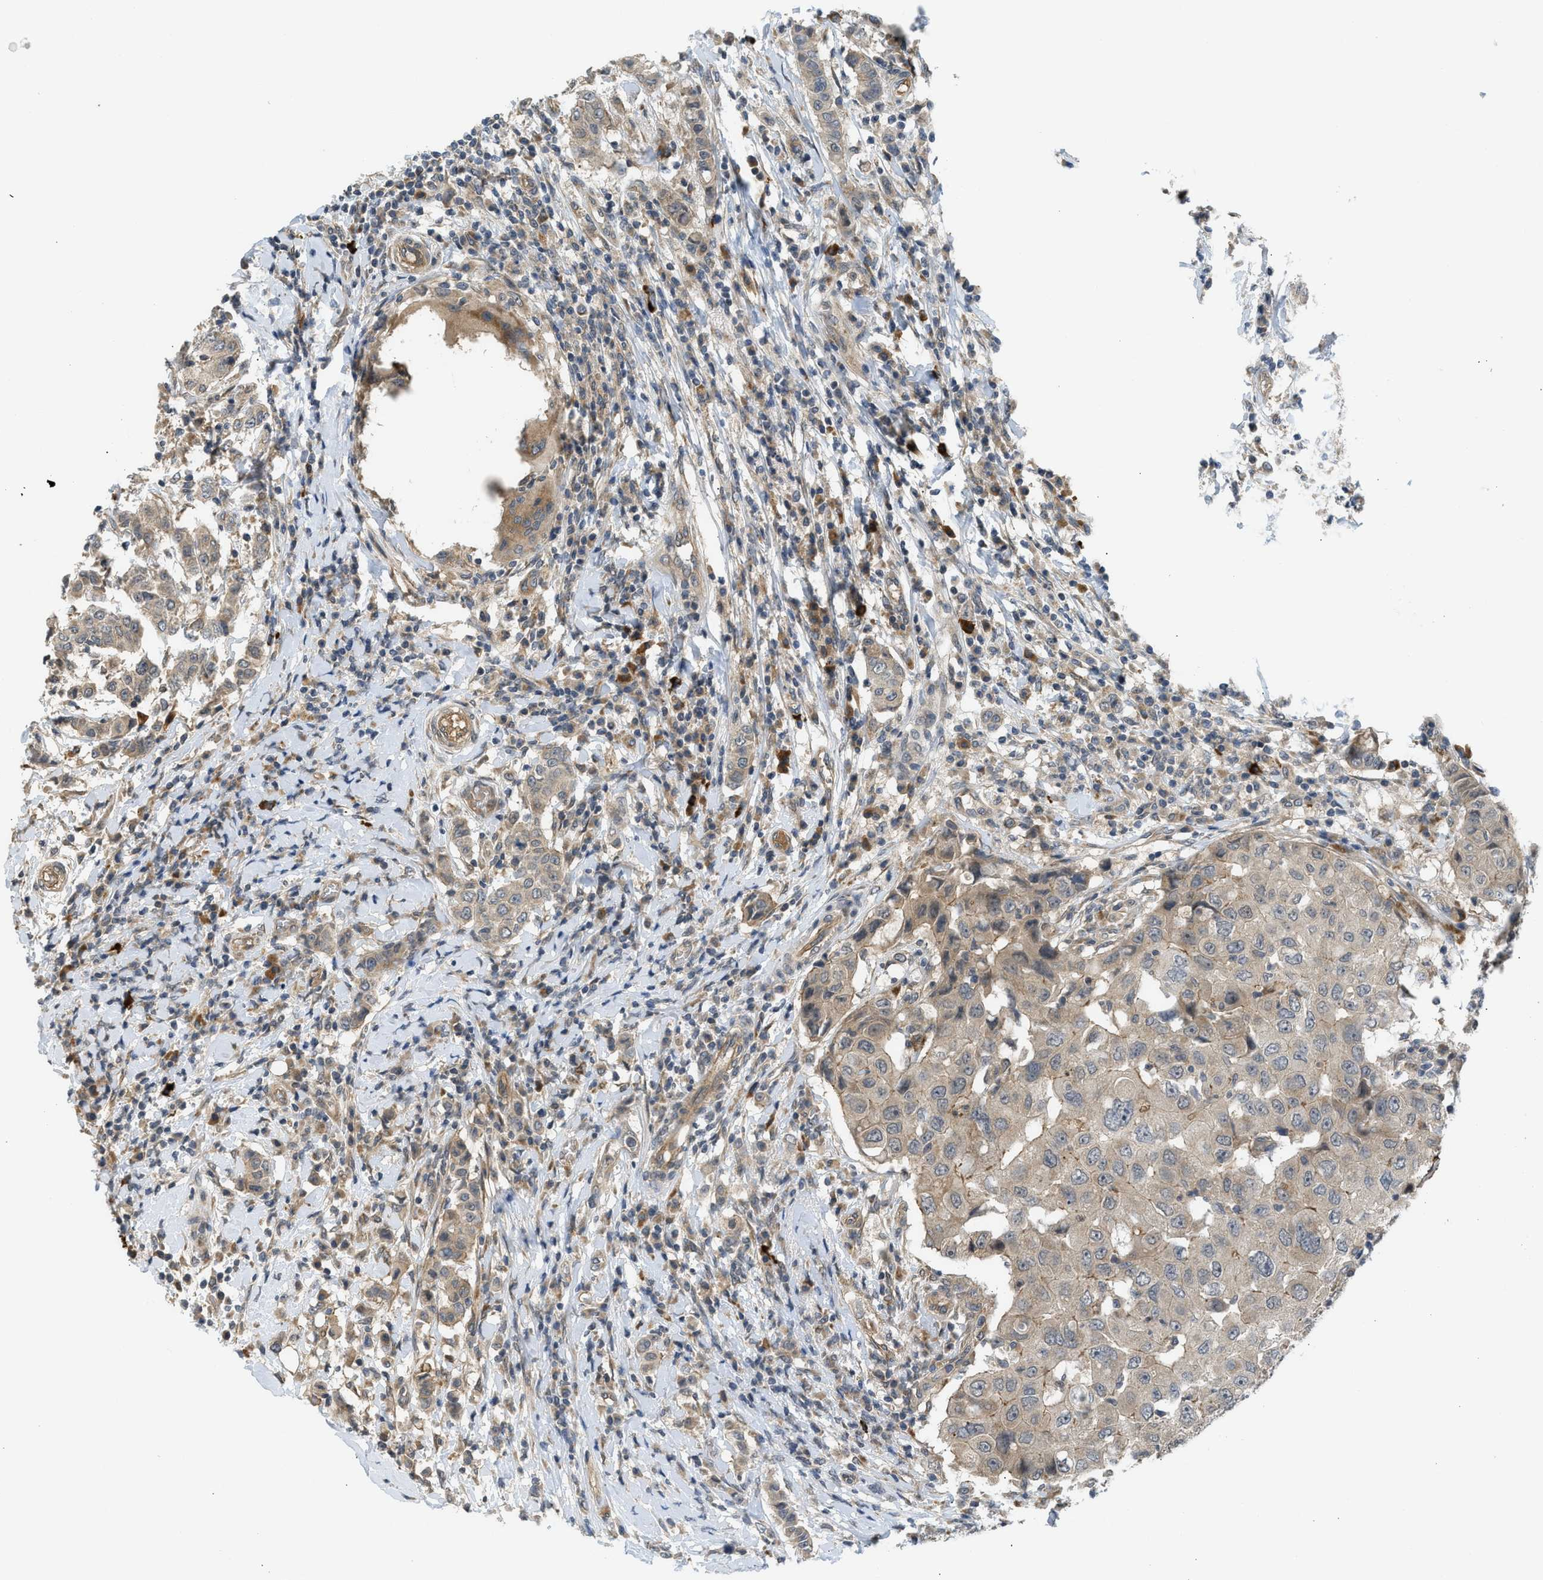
{"staining": {"intensity": "weak", "quantity": ">75%", "location": "cytoplasmic/membranous"}, "tissue": "breast cancer", "cell_type": "Tumor cells", "image_type": "cancer", "snomed": [{"axis": "morphology", "description": "Duct carcinoma"}, {"axis": "topography", "description": "Breast"}], "caption": "Tumor cells display low levels of weak cytoplasmic/membranous expression in about >75% of cells in infiltrating ductal carcinoma (breast).", "gene": "ADCY8", "patient": {"sex": "female", "age": 27}}